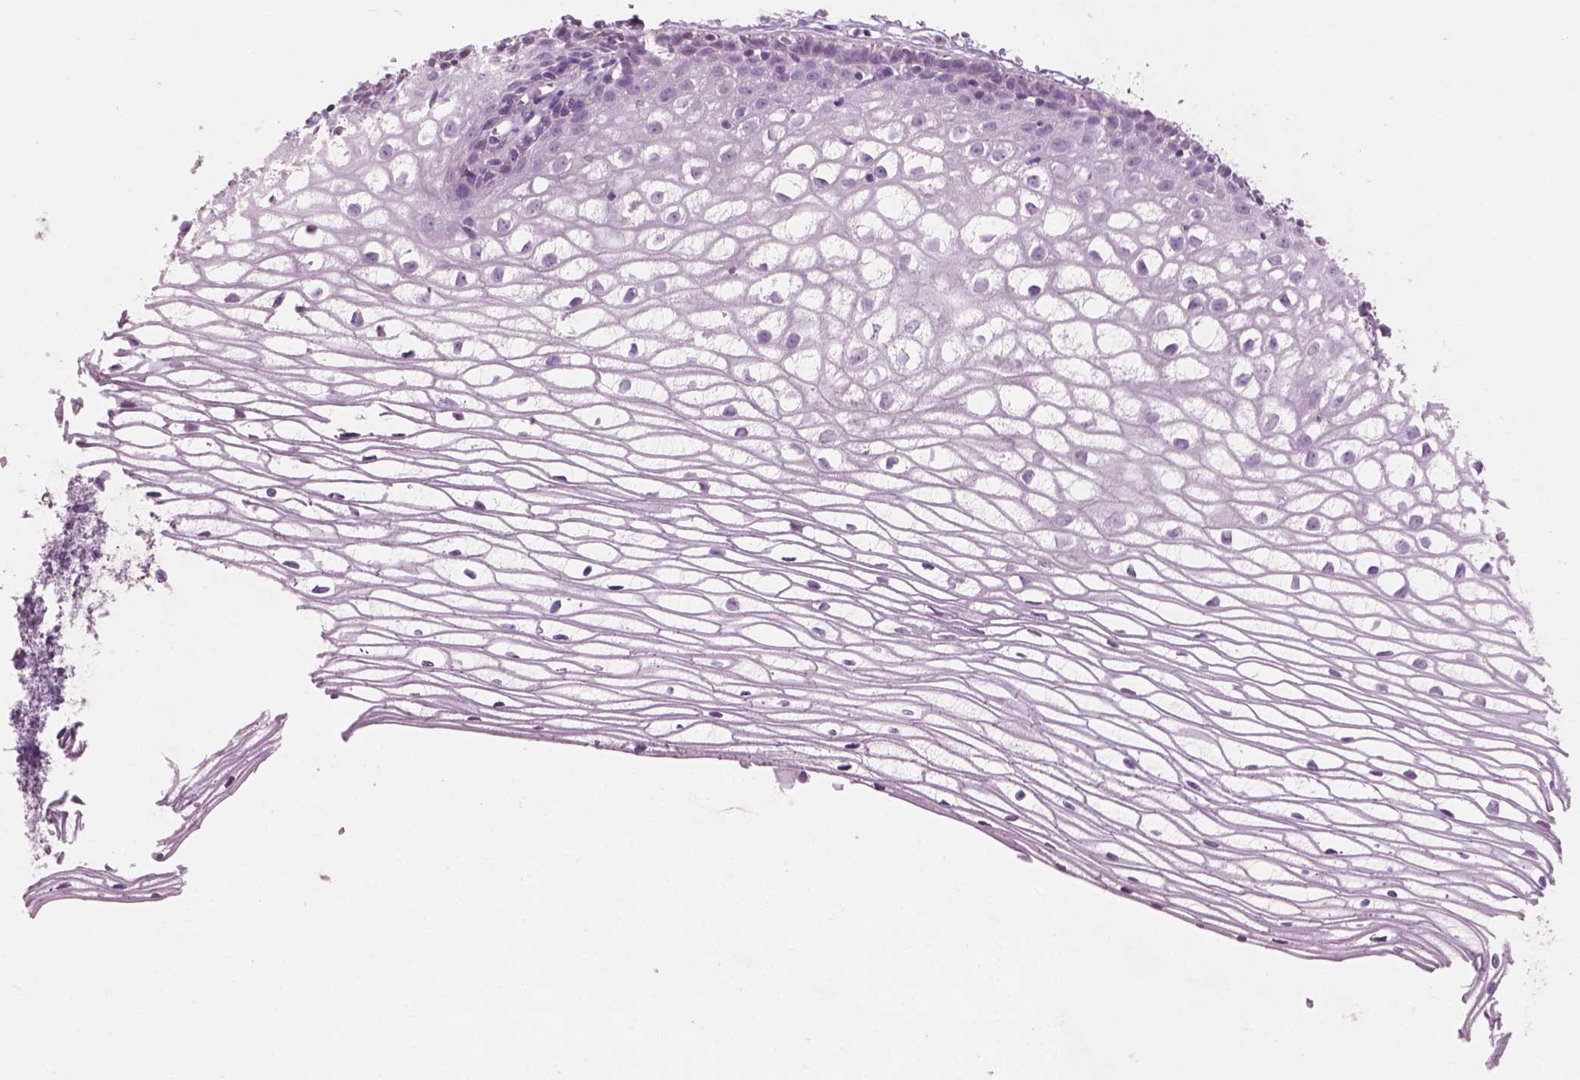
{"staining": {"intensity": "negative", "quantity": "none", "location": "none"}, "tissue": "cervix", "cell_type": "Glandular cells", "image_type": "normal", "snomed": [{"axis": "morphology", "description": "Normal tissue, NOS"}, {"axis": "topography", "description": "Cervix"}], "caption": "Immunohistochemistry (IHC) image of benign human cervix stained for a protein (brown), which demonstrates no positivity in glandular cells. The staining was performed using DAB to visualize the protein expression in brown, while the nuclei were stained in blue with hematoxylin (Magnification: 20x).", "gene": "AWAT1", "patient": {"sex": "female", "age": 40}}